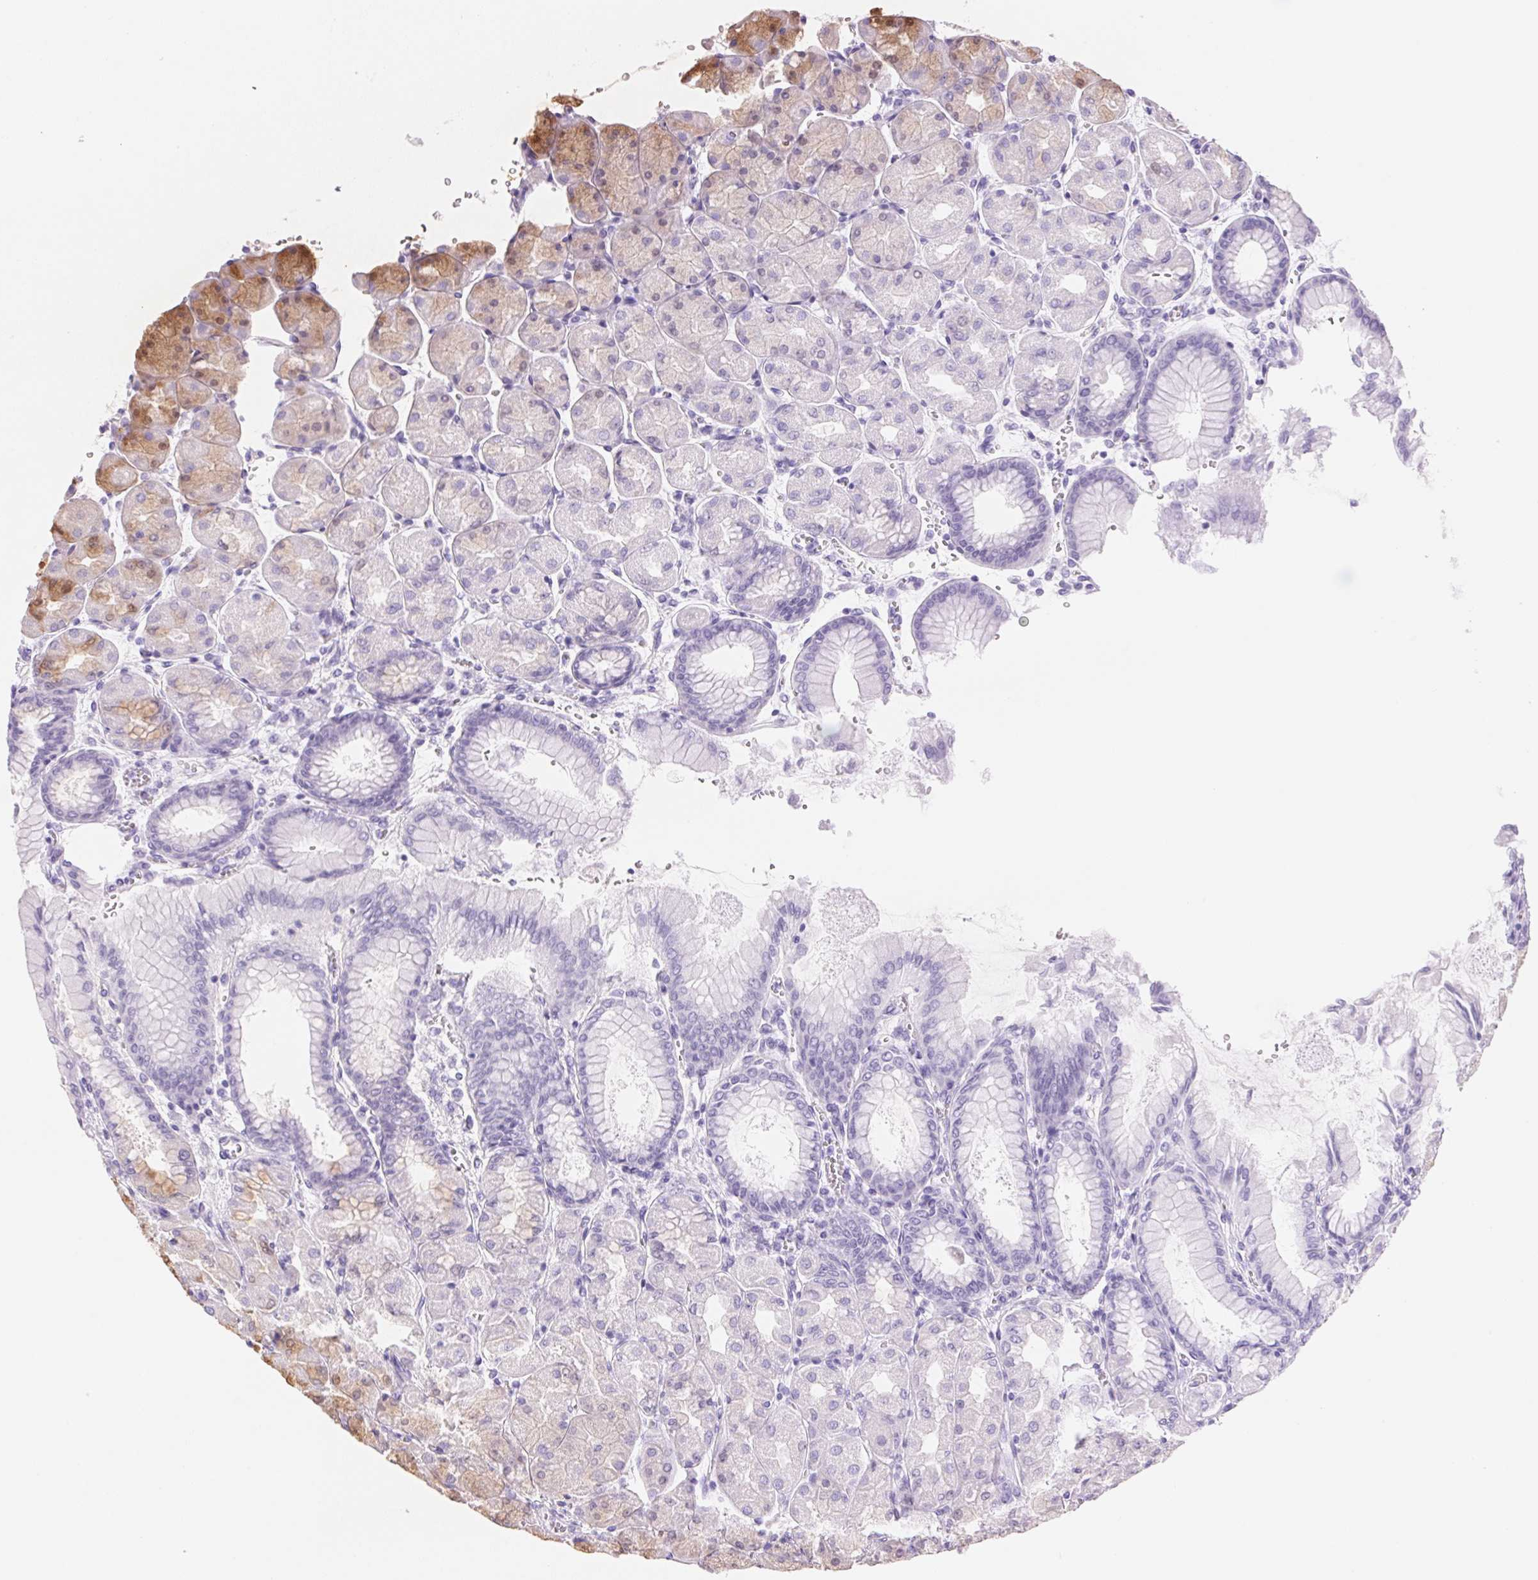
{"staining": {"intensity": "weak", "quantity": "<25%", "location": "cytoplasmic/membranous"}, "tissue": "stomach", "cell_type": "Glandular cells", "image_type": "normal", "snomed": [{"axis": "morphology", "description": "Normal tissue, NOS"}, {"axis": "topography", "description": "Stomach, upper"}], "caption": "Photomicrograph shows no significant protein staining in glandular cells of benign stomach. (IHC, brightfield microscopy, high magnification).", "gene": "TEKT1", "patient": {"sex": "female", "age": 56}}